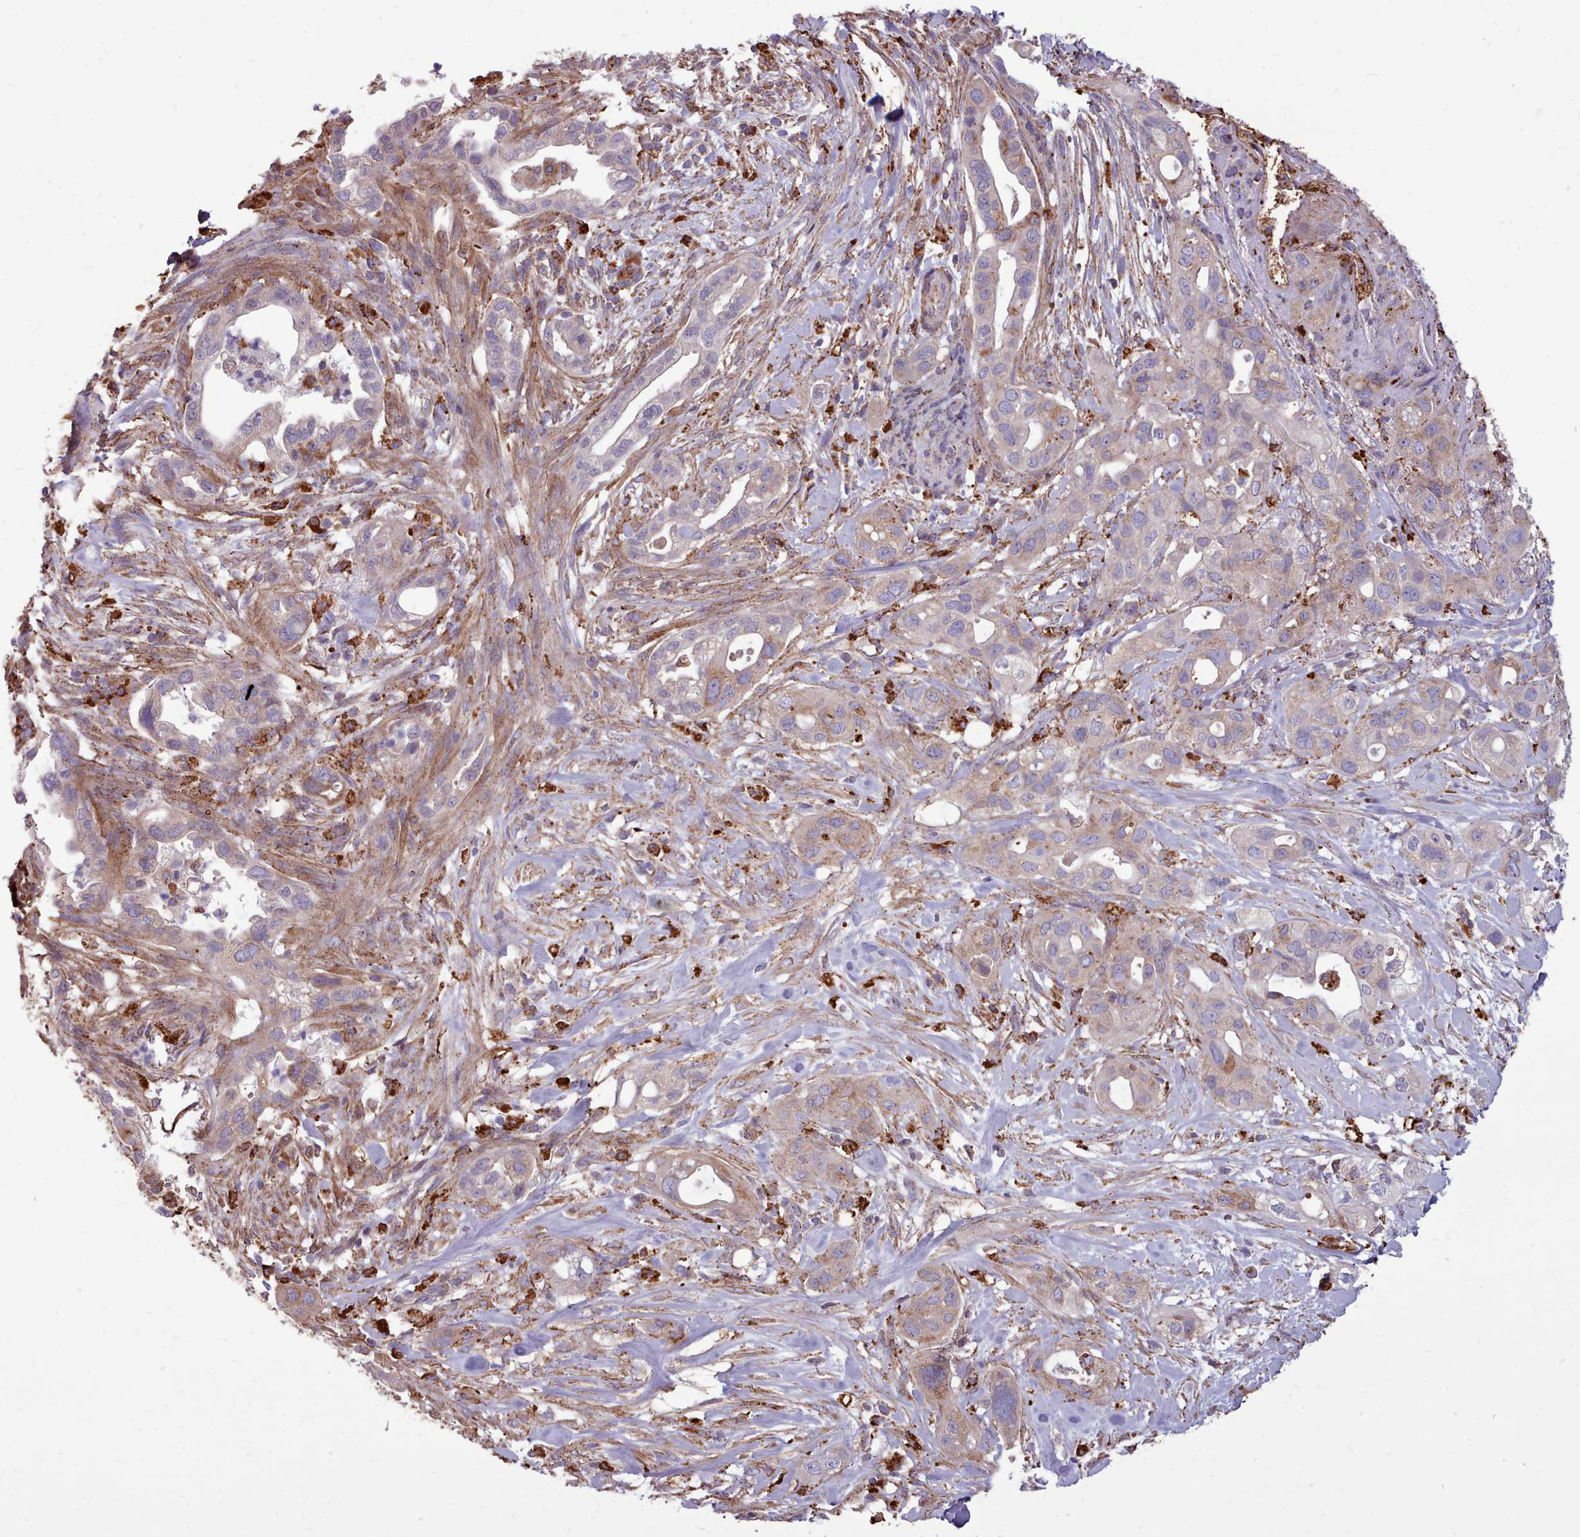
{"staining": {"intensity": "weak", "quantity": "25%-75%", "location": "cytoplasmic/membranous"}, "tissue": "pancreatic cancer", "cell_type": "Tumor cells", "image_type": "cancer", "snomed": [{"axis": "morphology", "description": "Adenocarcinoma, NOS"}, {"axis": "topography", "description": "Pancreas"}], "caption": "Weak cytoplasmic/membranous expression is appreciated in about 25%-75% of tumor cells in pancreatic adenocarcinoma.", "gene": "PACSIN3", "patient": {"sex": "male", "age": 44}}